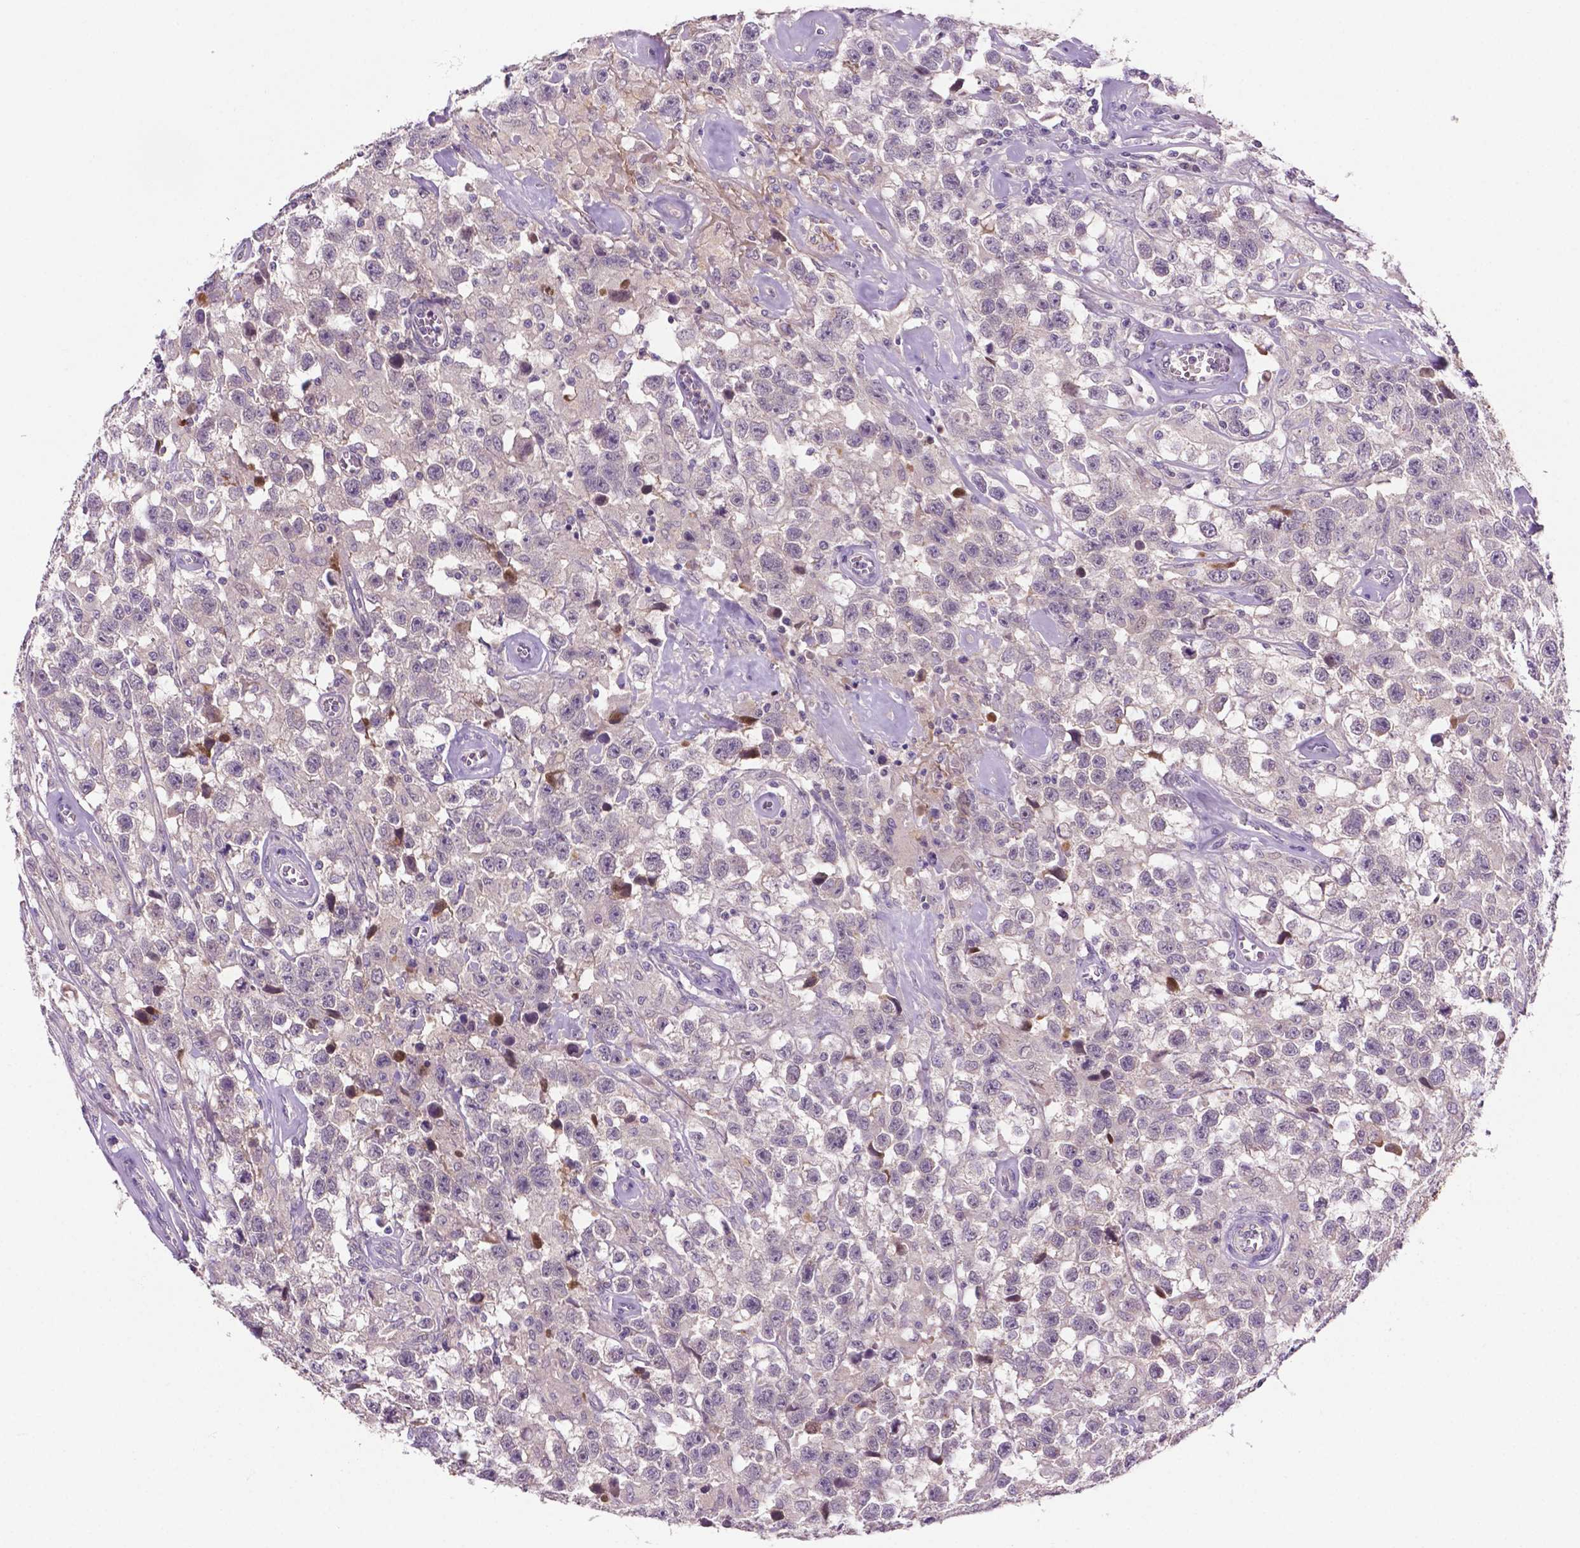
{"staining": {"intensity": "negative", "quantity": "none", "location": "none"}, "tissue": "testis cancer", "cell_type": "Tumor cells", "image_type": "cancer", "snomed": [{"axis": "morphology", "description": "Seminoma, NOS"}, {"axis": "topography", "description": "Testis"}], "caption": "Tumor cells are negative for protein expression in human seminoma (testis). (Brightfield microscopy of DAB (3,3'-diaminobenzidine) immunohistochemistry (IHC) at high magnification).", "gene": "FBLN1", "patient": {"sex": "male", "age": 43}}